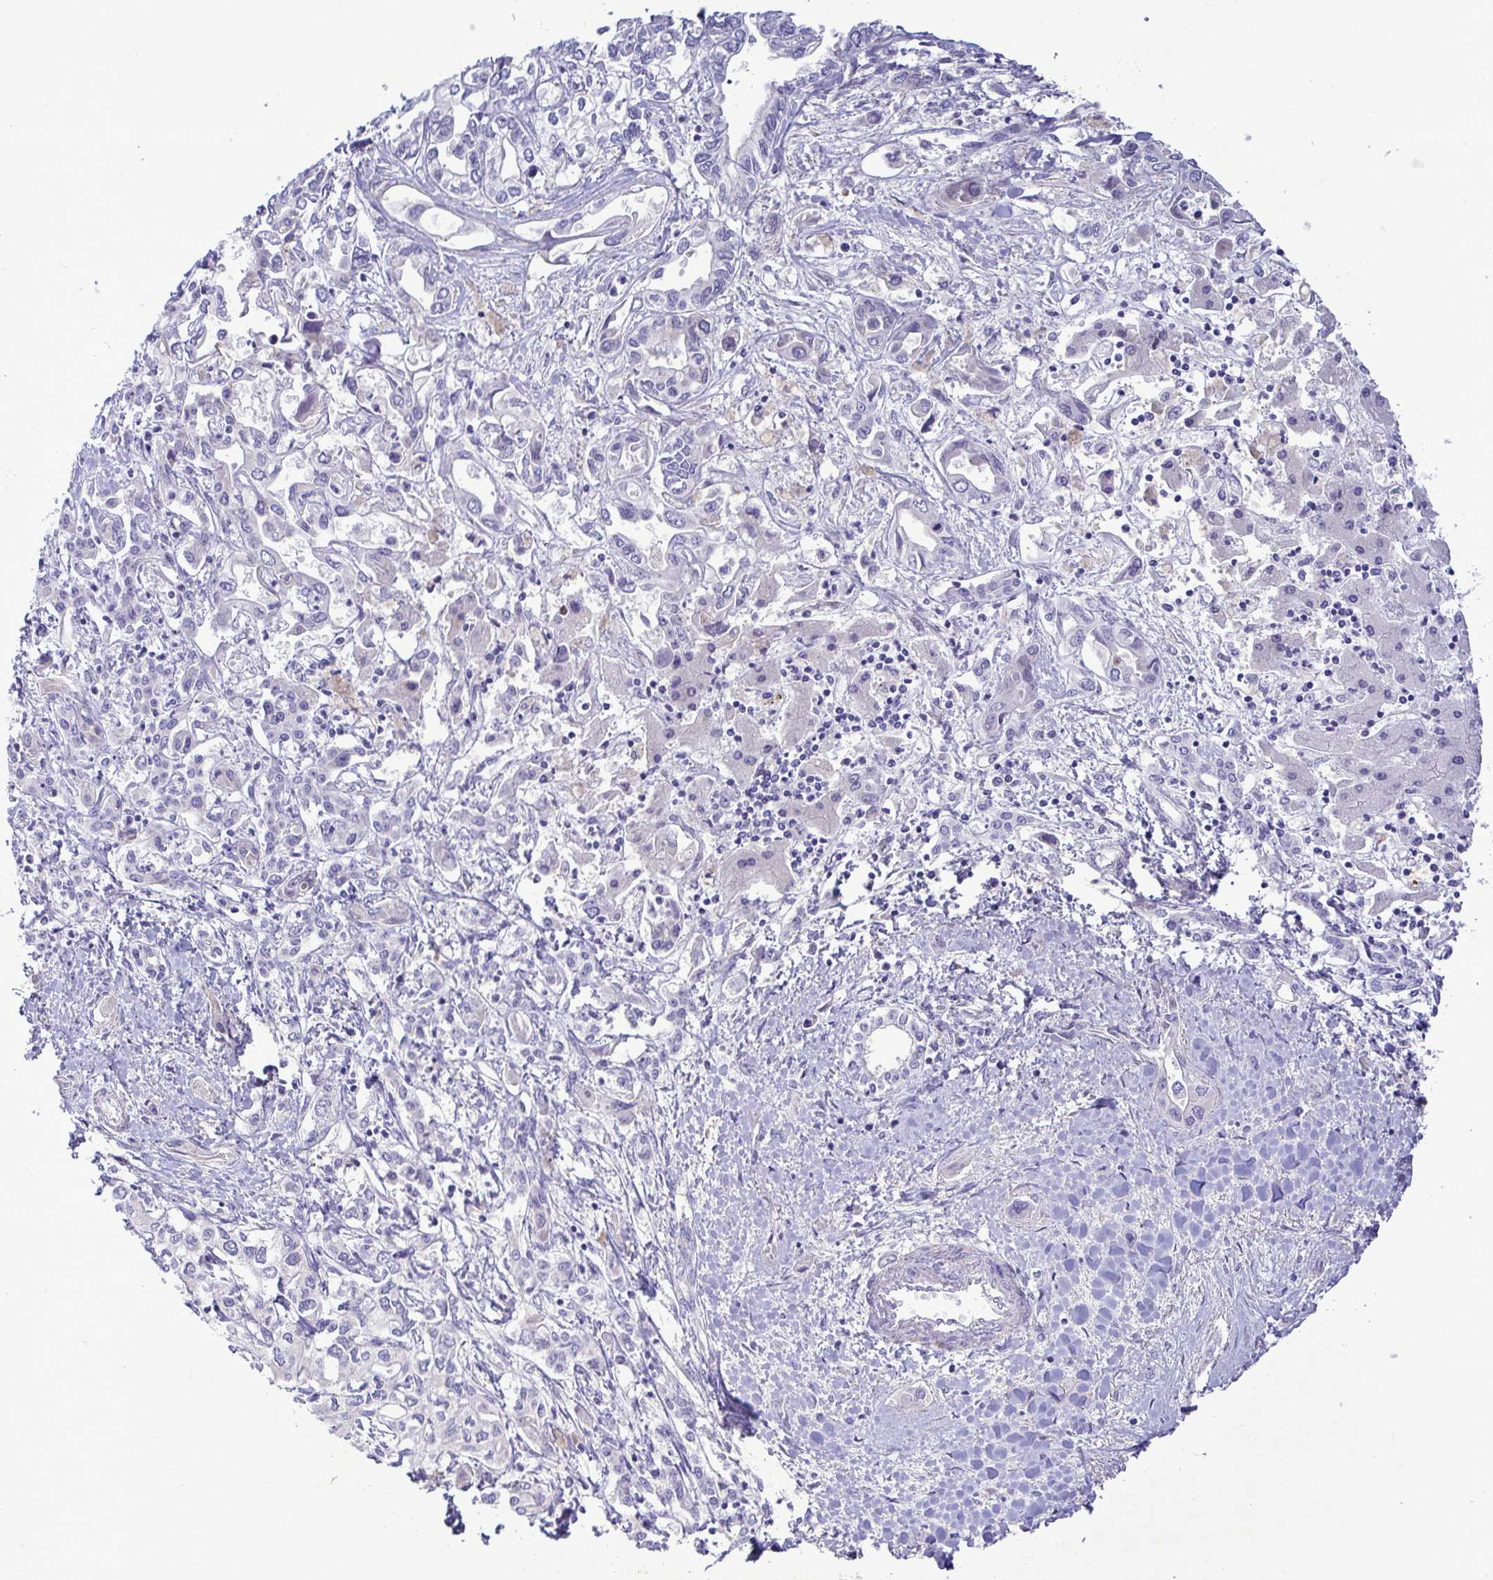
{"staining": {"intensity": "negative", "quantity": "none", "location": "none"}, "tissue": "liver cancer", "cell_type": "Tumor cells", "image_type": "cancer", "snomed": [{"axis": "morphology", "description": "Cholangiocarcinoma"}, {"axis": "topography", "description": "Liver"}], "caption": "DAB (3,3'-diaminobenzidine) immunohistochemical staining of human cholangiocarcinoma (liver) reveals no significant expression in tumor cells.", "gene": "FAM86B1", "patient": {"sex": "female", "age": 64}}